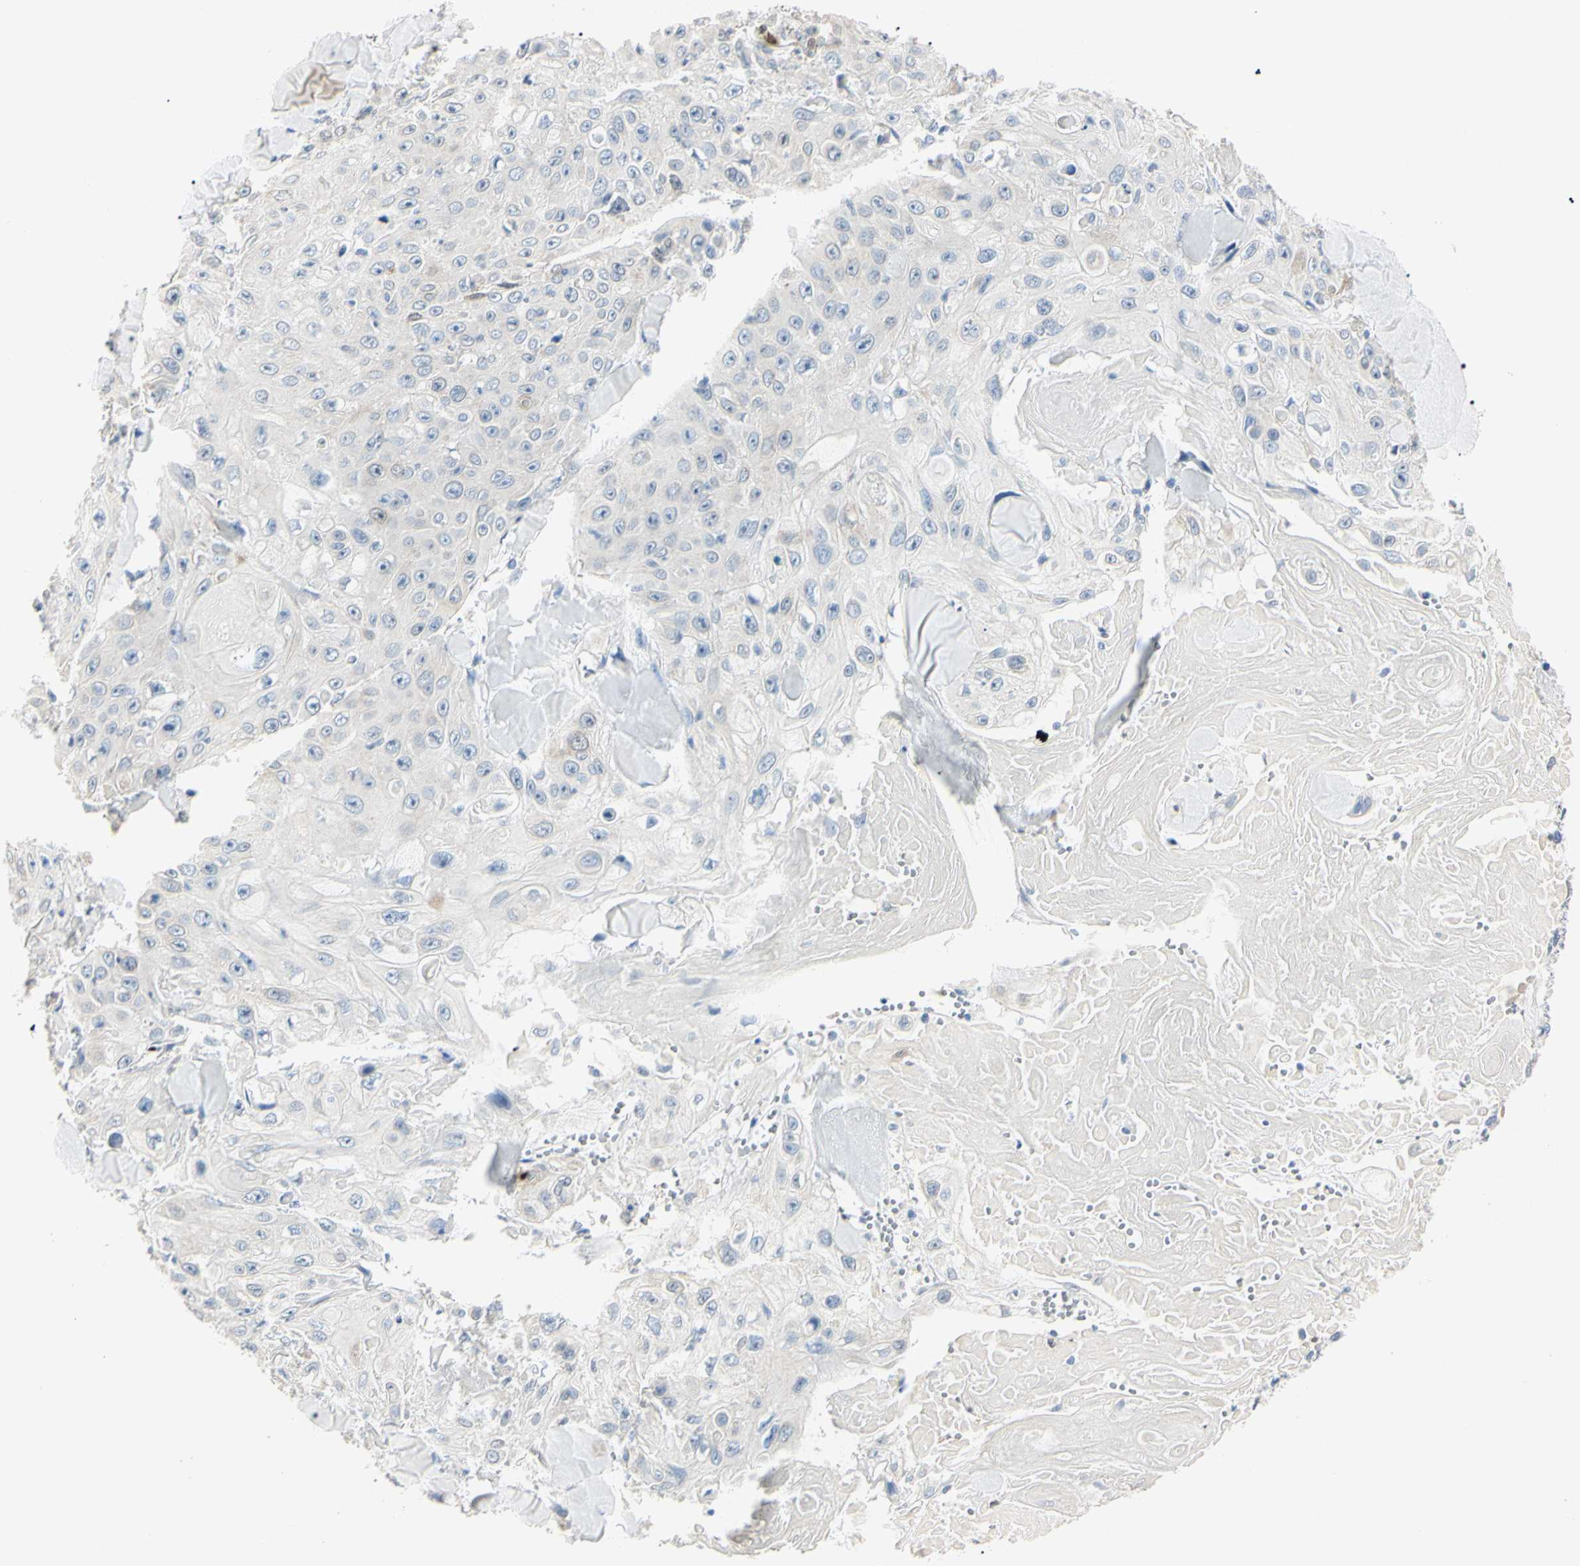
{"staining": {"intensity": "moderate", "quantity": "<25%", "location": "cytoplasmic/membranous"}, "tissue": "skin cancer", "cell_type": "Tumor cells", "image_type": "cancer", "snomed": [{"axis": "morphology", "description": "Squamous cell carcinoma, NOS"}, {"axis": "topography", "description": "Skin"}], "caption": "Tumor cells exhibit moderate cytoplasmic/membranous positivity in about <25% of cells in skin cancer.", "gene": "AKR1C3", "patient": {"sex": "male", "age": 86}}